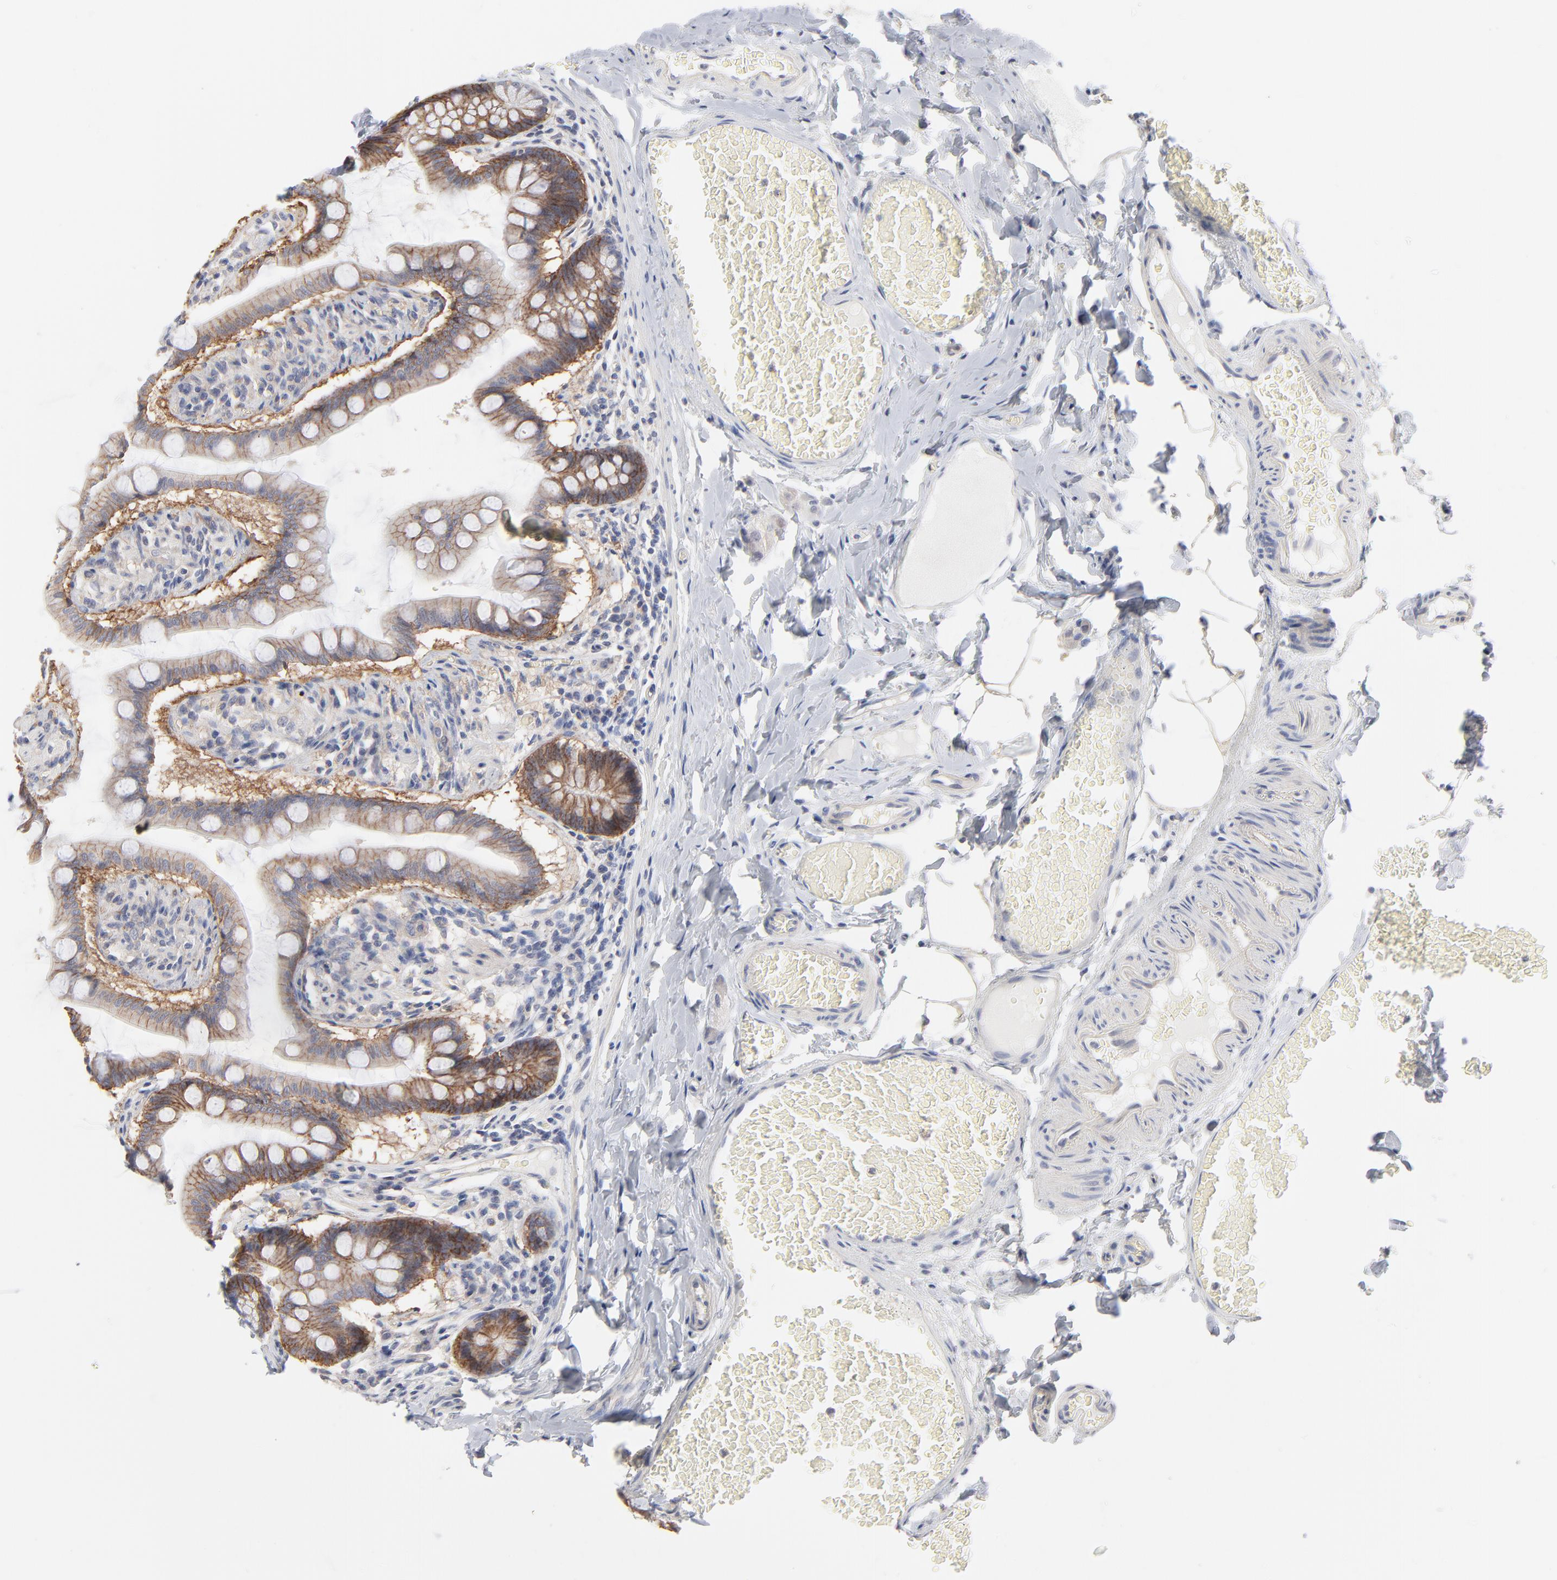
{"staining": {"intensity": "moderate", "quantity": ">75%", "location": "cytoplasmic/membranous"}, "tissue": "small intestine", "cell_type": "Glandular cells", "image_type": "normal", "snomed": [{"axis": "morphology", "description": "Normal tissue, NOS"}, {"axis": "topography", "description": "Small intestine"}], "caption": "A high-resolution histopathology image shows IHC staining of unremarkable small intestine, which reveals moderate cytoplasmic/membranous positivity in approximately >75% of glandular cells.", "gene": "SLC16A1", "patient": {"sex": "male", "age": 41}}